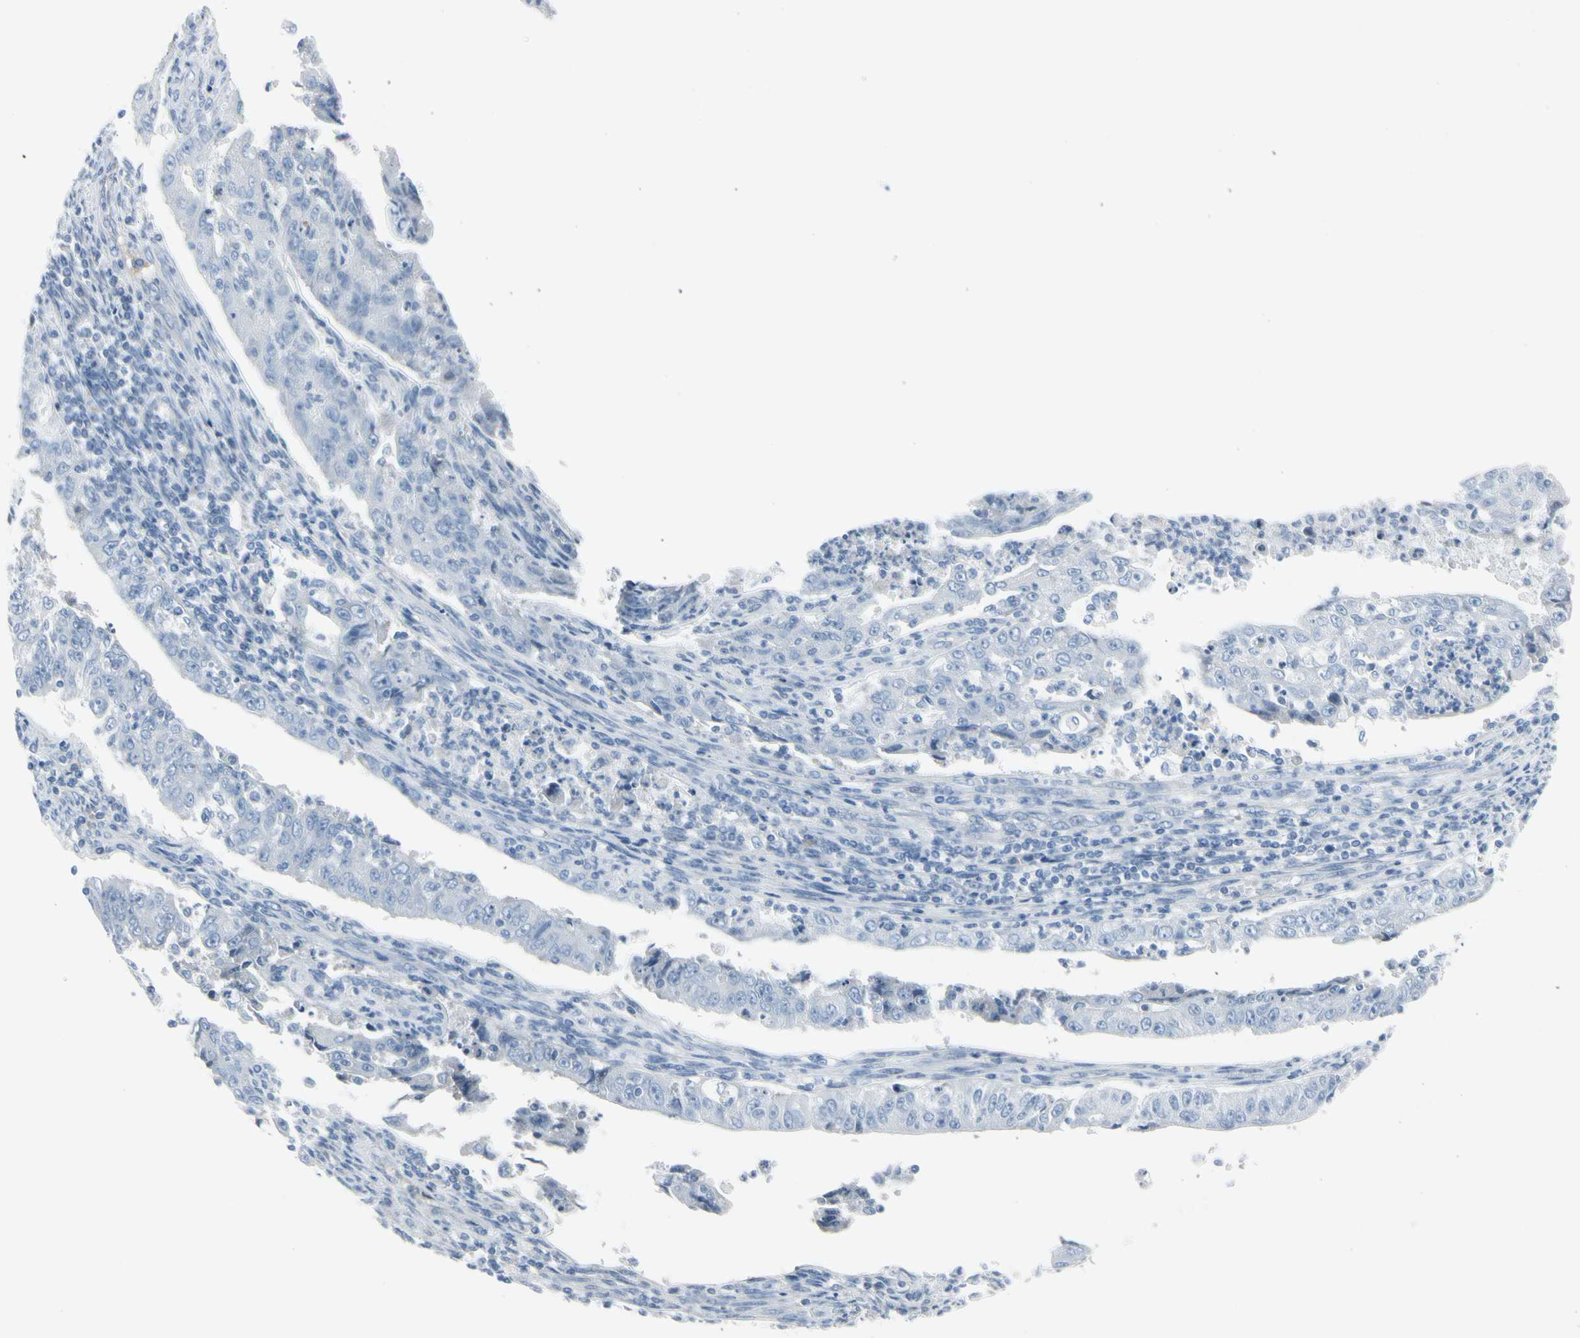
{"staining": {"intensity": "negative", "quantity": "none", "location": "none"}, "tissue": "endometrial cancer", "cell_type": "Tumor cells", "image_type": "cancer", "snomed": [{"axis": "morphology", "description": "Adenocarcinoma, NOS"}, {"axis": "topography", "description": "Endometrium"}], "caption": "The photomicrograph demonstrates no significant expression in tumor cells of endometrial cancer.", "gene": "CACNA2D1", "patient": {"sex": "female", "age": 42}}